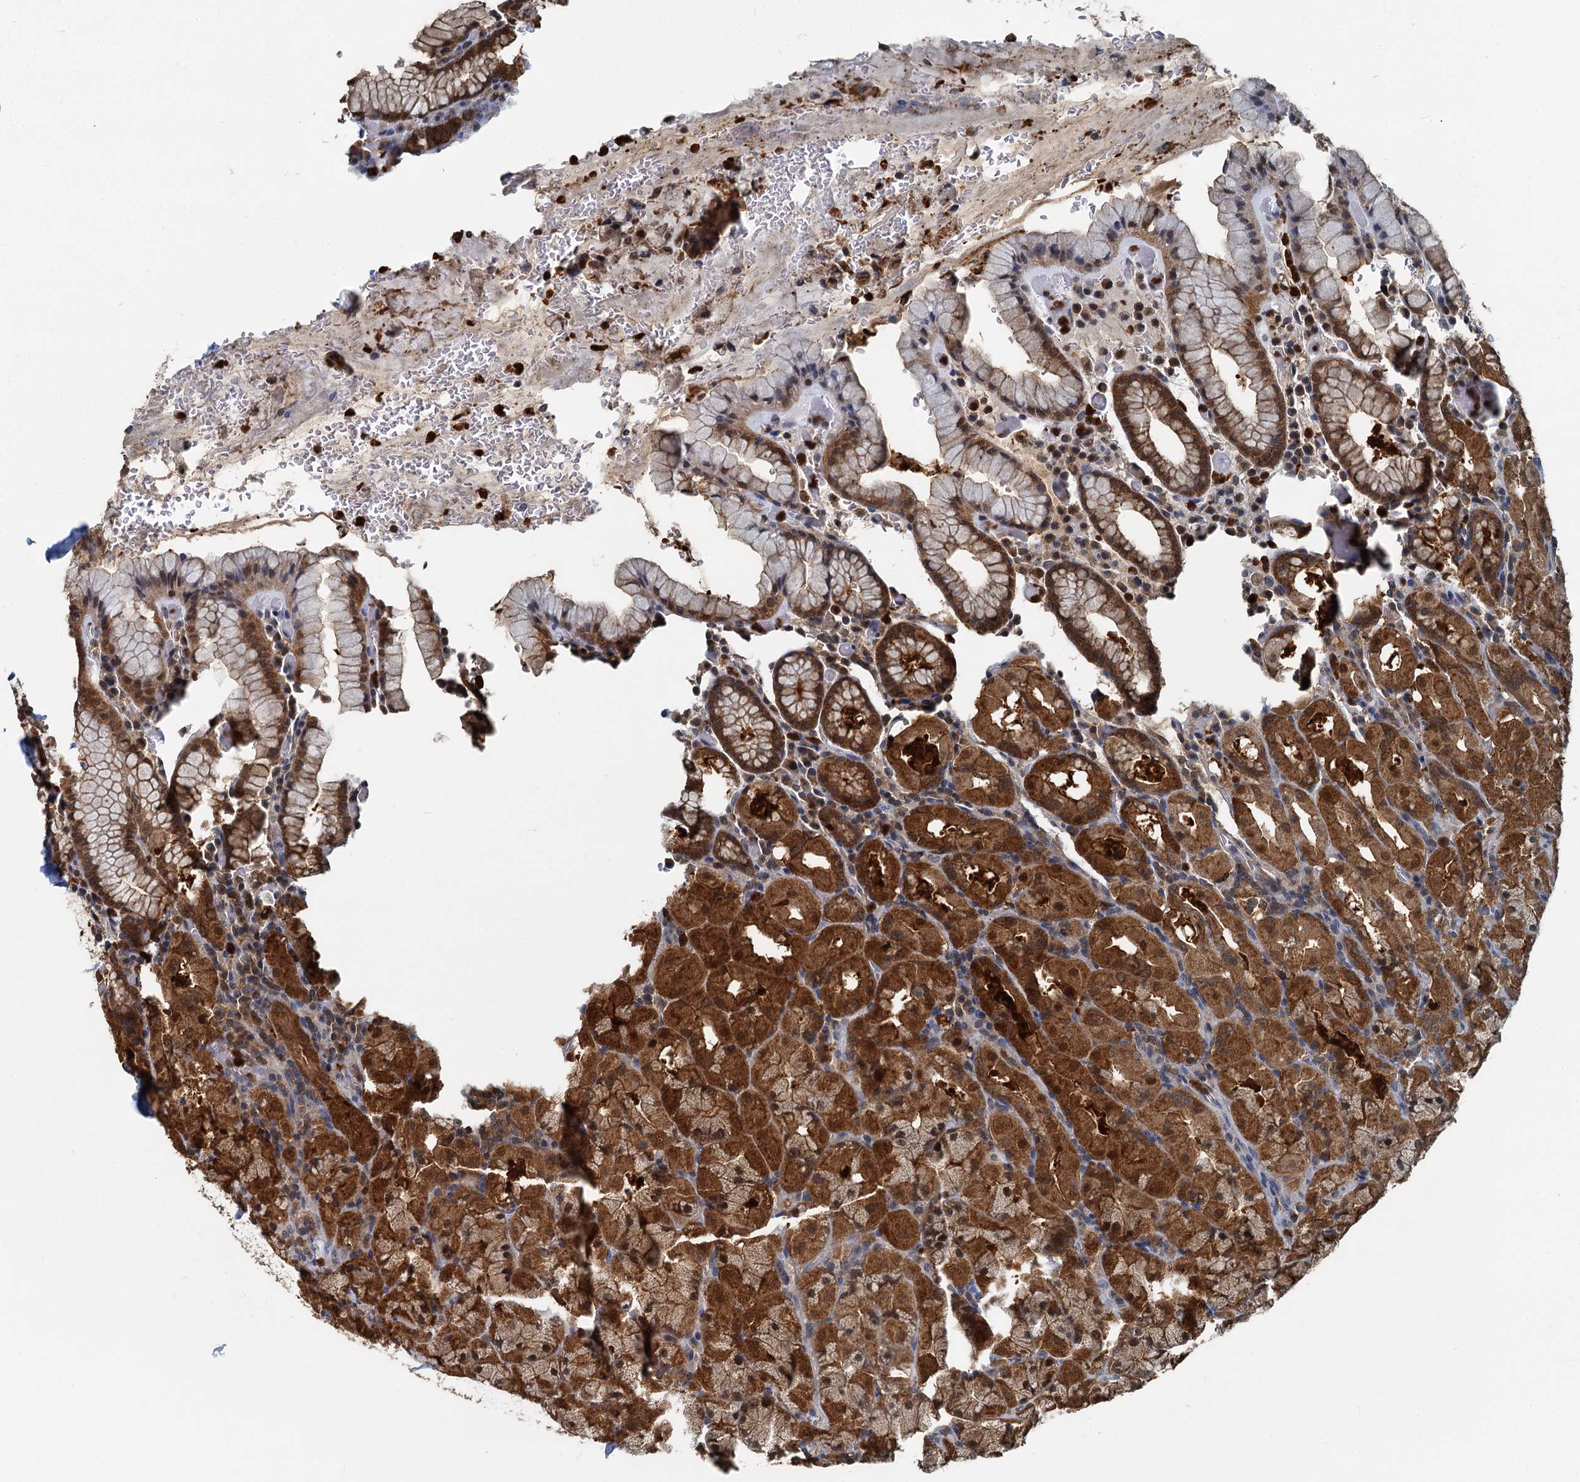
{"staining": {"intensity": "strong", "quantity": ">75%", "location": "cytoplasmic/membranous,nuclear"}, "tissue": "stomach", "cell_type": "Glandular cells", "image_type": "normal", "snomed": [{"axis": "morphology", "description": "Normal tissue, NOS"}, {"axis": "topography", "description": "Stomach, upper"}, {"axis": "topography", "description": "Stomach, lower"}], "caption": "Immunohistochemistry photomicrograph of unremarkable stomach: stomach stained using immunohistochemistry (IHC) reveals high levels of strong protein expression localized specifically in the cytoplasmic/membranous,nuclear of glandular cells, appearing as a cytoplasmic/membranous,nuclear brown color.", "gene": "GPI", "patient": {"sex": "male", "age": 80}}